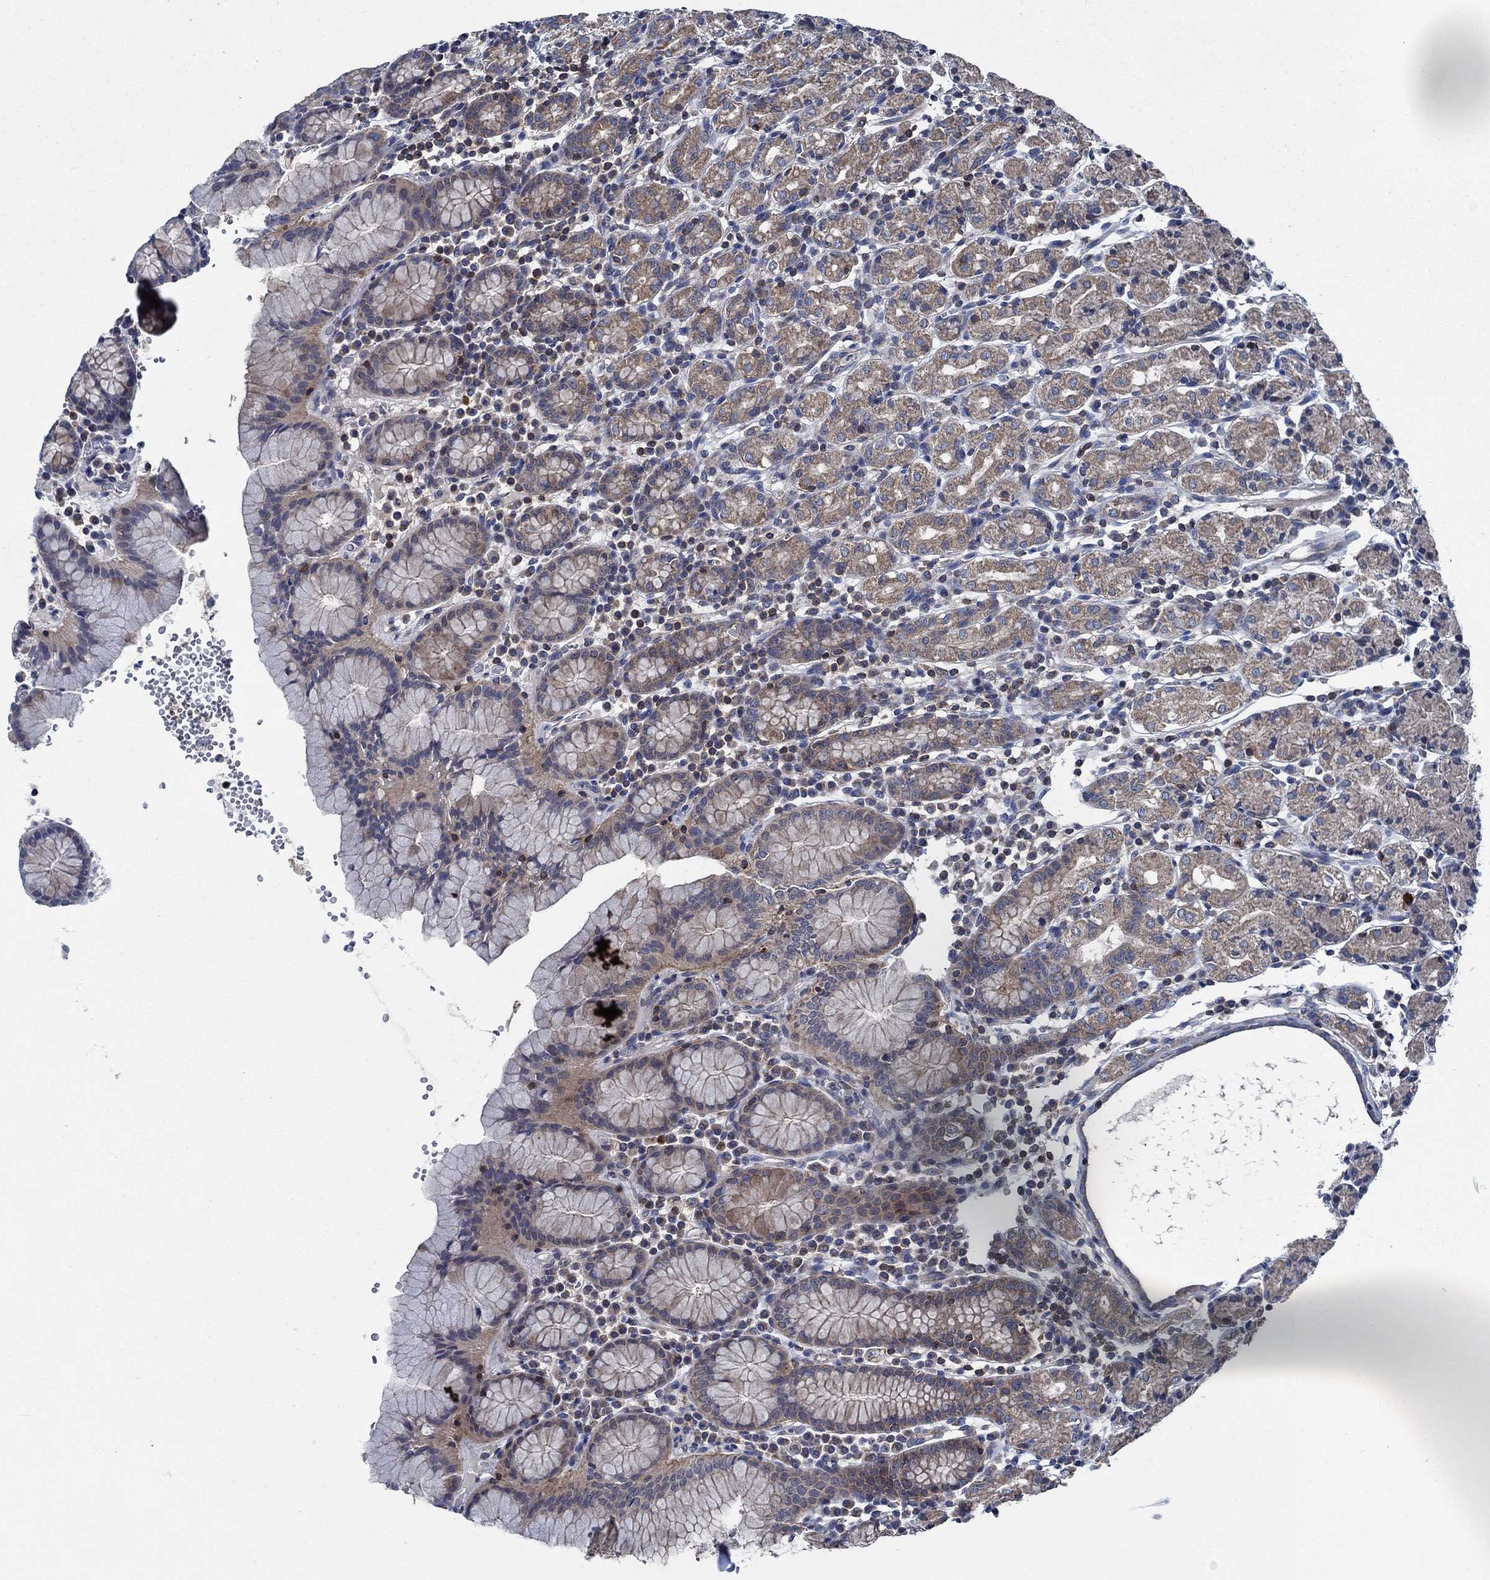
{"staining": {"intensity": "moderate", "quantity": "<25%", "location": "cytoplasmic/membranous"}, "tissue": "stomach", "cell_type": "Glandular cells", "image_type": "normal", "snomed": [{"axis": "morphology", "description": "Normal tissue, NOS"}, {"axis": "topography", "description": "Stomach, upper"}, {"axis": "topography", "description": "Stomach"}], "caption": "Protein expression analysis of unremarkable stomach reveals moderate cytoplasmic/membranous staining in about <25% of glandular cells. (DAB (3,3'-diaminobenzidine) = brown stain, brightfield microscopy at high magnification).", "gene": "STXBP6", "patient": {"sex": "male", "age": 62}}